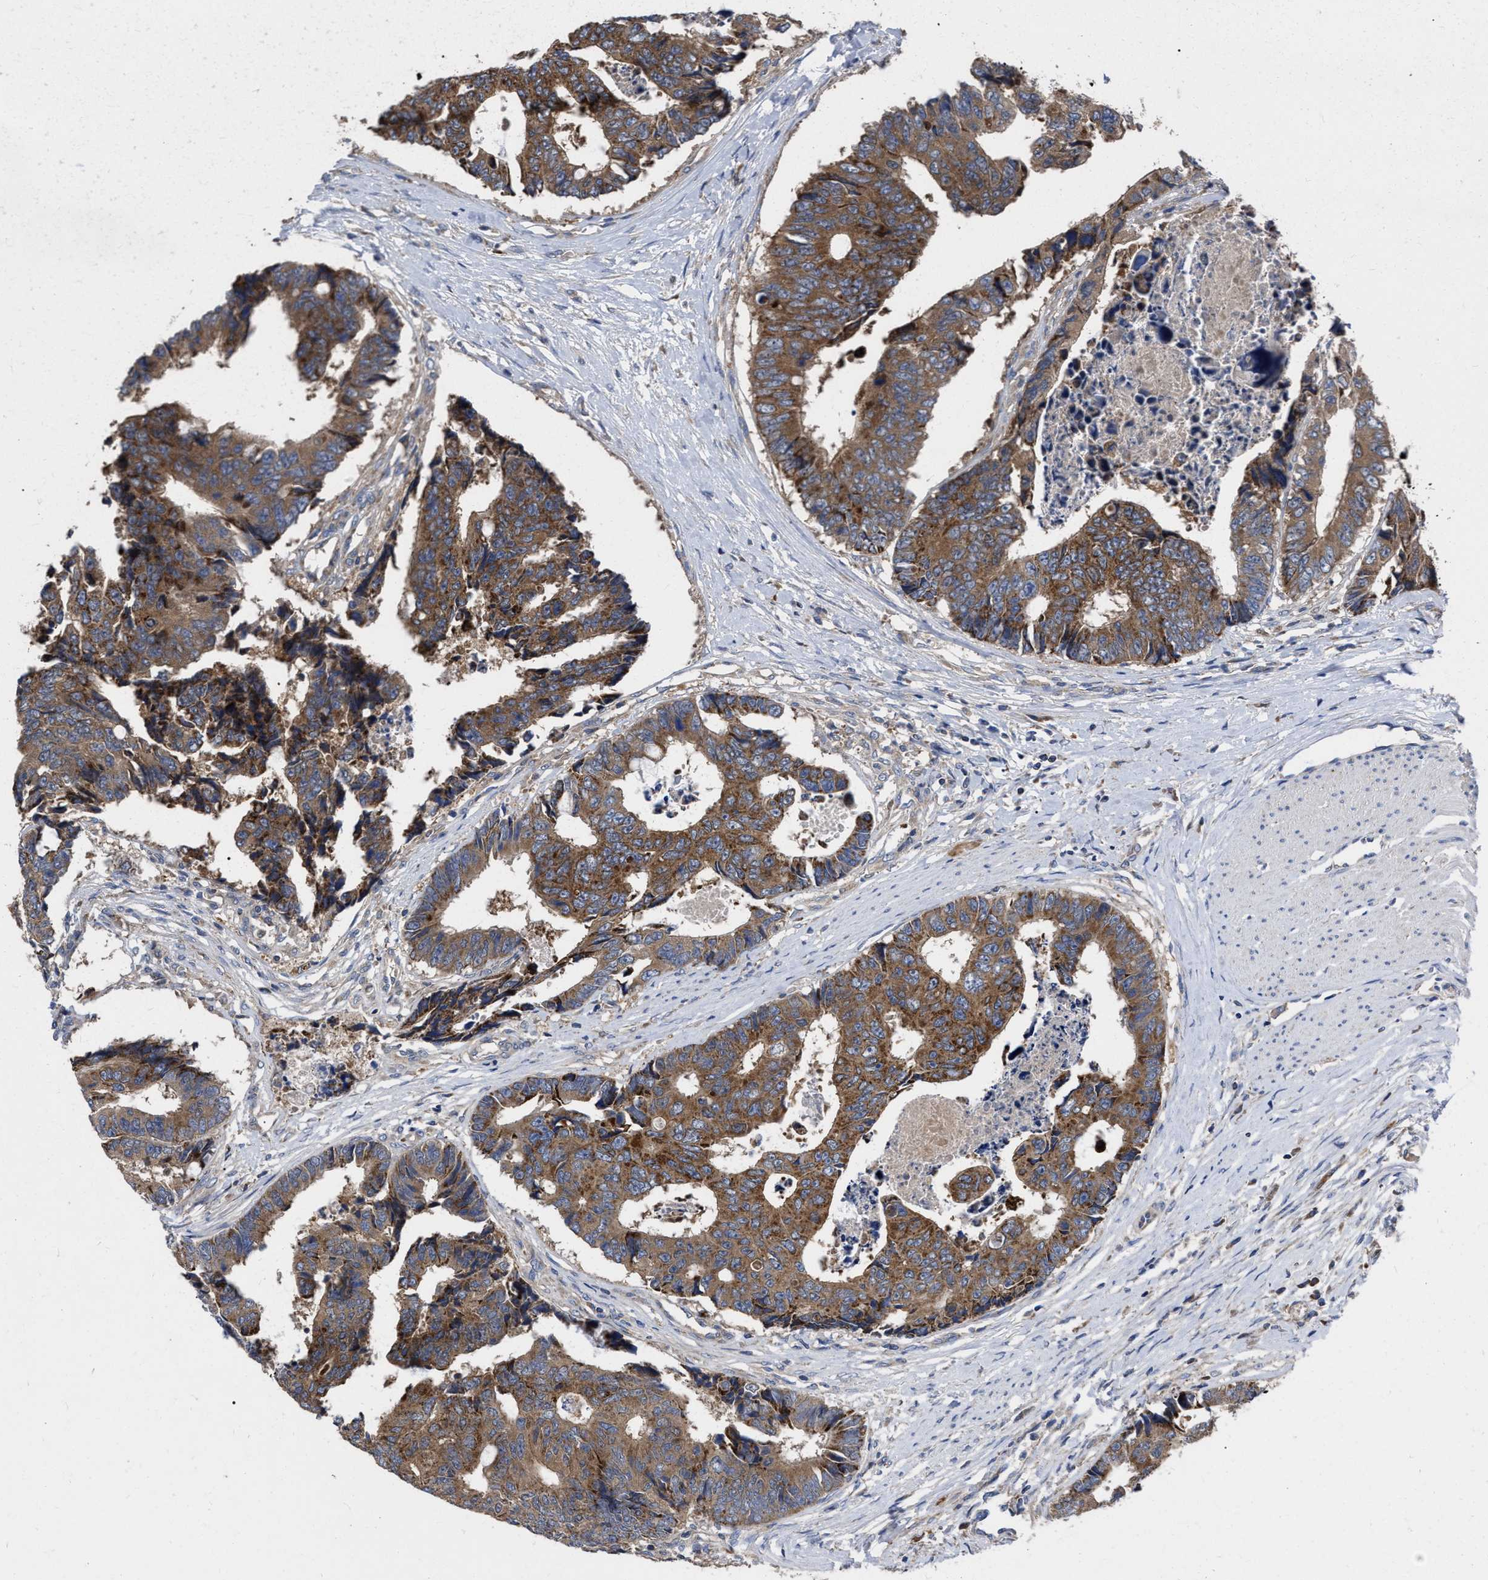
{"staining": {"intensity": "moderate", "quantity": ">75%", "location": "cytoplasmic/membranous"}, "tissue": "colorectal cancer", "cell_type": "Tumor cells", "image_type": "cancer", "snomed": [{"axis": "morphology", "description": "Adenocarcinoma, NOS"}, {"axis": "topography", "description": "Rectum"}], "caption": "A micrograph of colorectal cancer (adenocarcinoma) stained for a protein reveals moderate cytoplasmic/membranous brown staining in tumor cells.", "gene": "CDKN2C", "patient": {"sex": "male", "age": 84}}